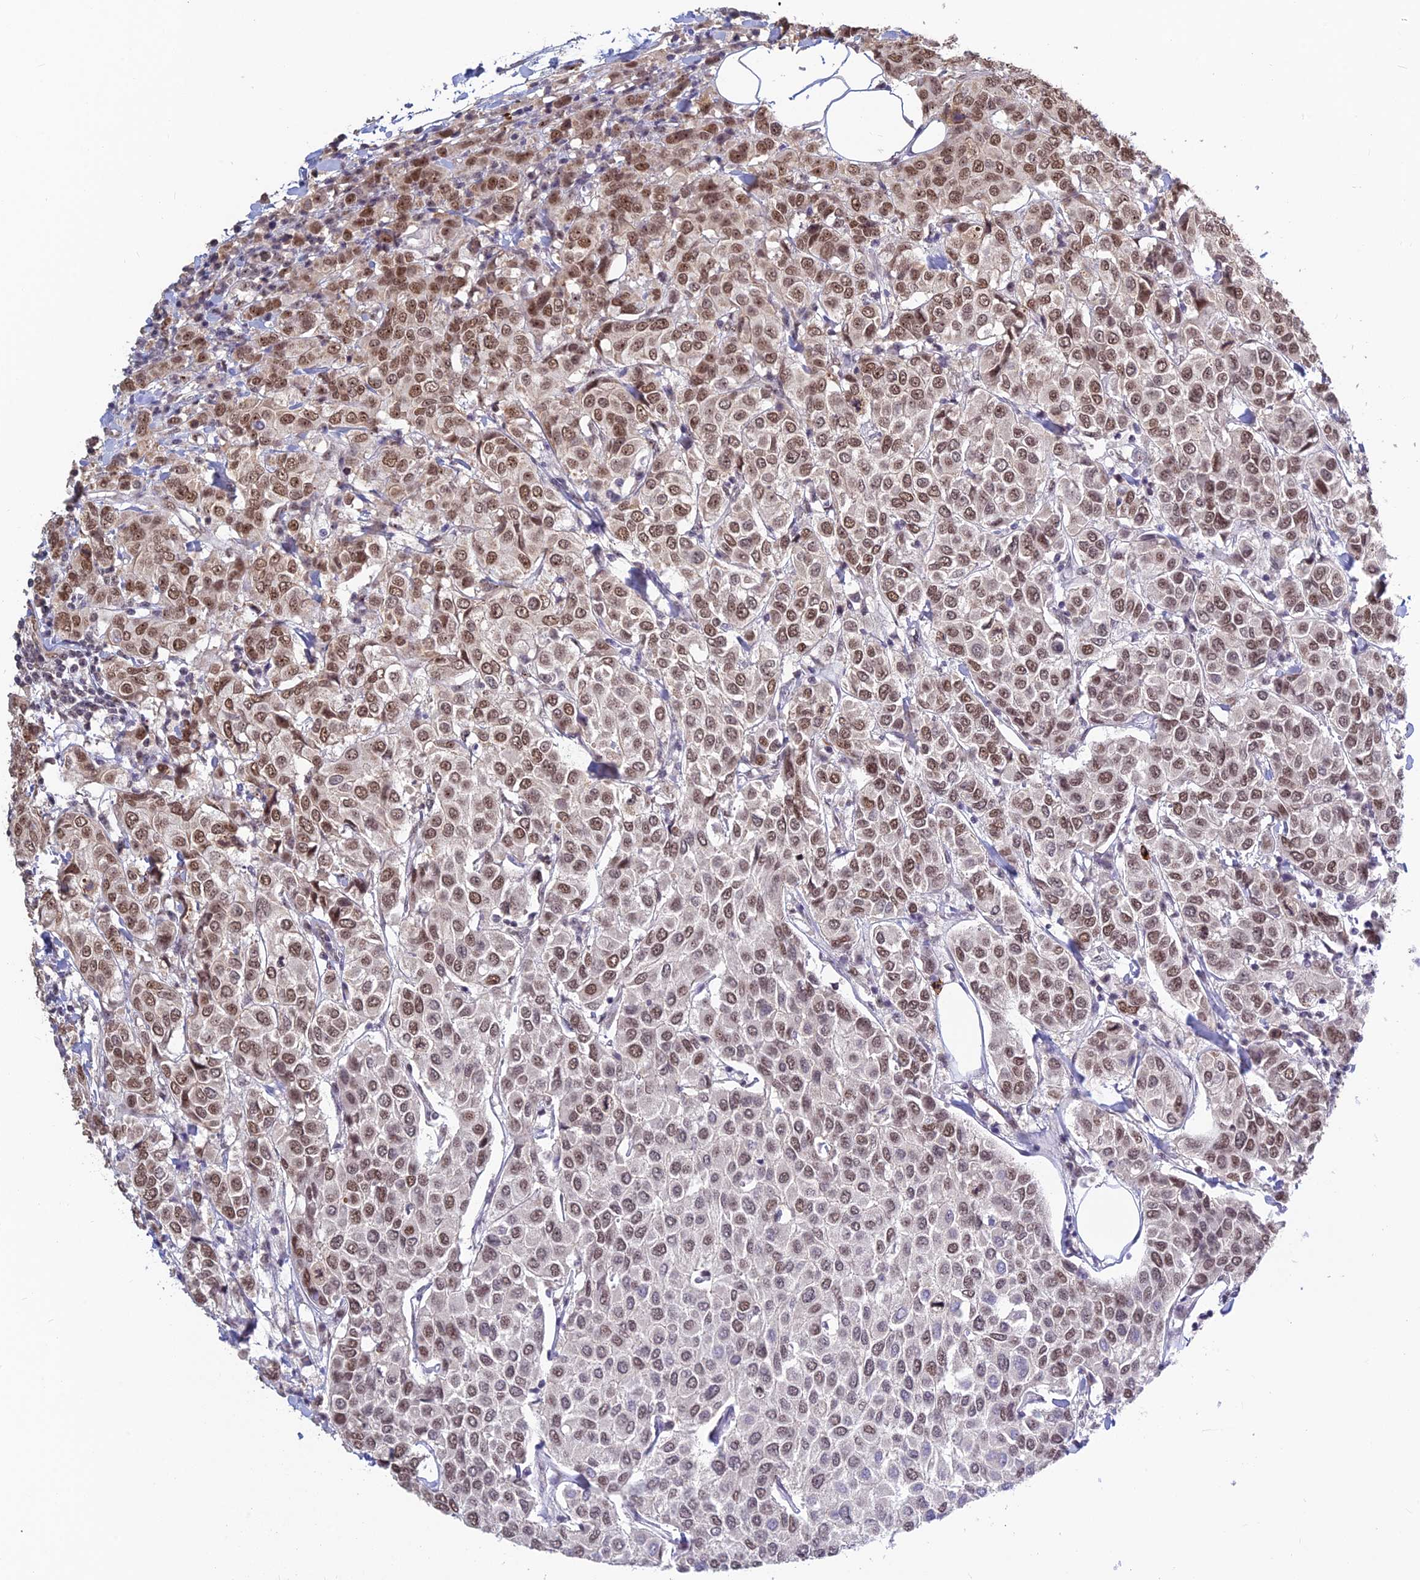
{"staining": {"intensity": "moderate", "quantity": ">75%", "location": "nuclear"}, "tissue": "breast cancer", "cell_type": "Tumor cells", "image_type": "cancer", "snomed": [{"axis": "morphology", "description": "Duct carcinoma"}, {"axis": "topography", "description": "Breast"}], "caption": "IHC of breast cancer displays medium levels of moderate nuclear positivity in about >75% of tumor cells. IHC stains the protein of interest in brown and the nuclei are stained blue.", "gene": "POLR1G", "patient": {"sex": "female", "age": 55}}